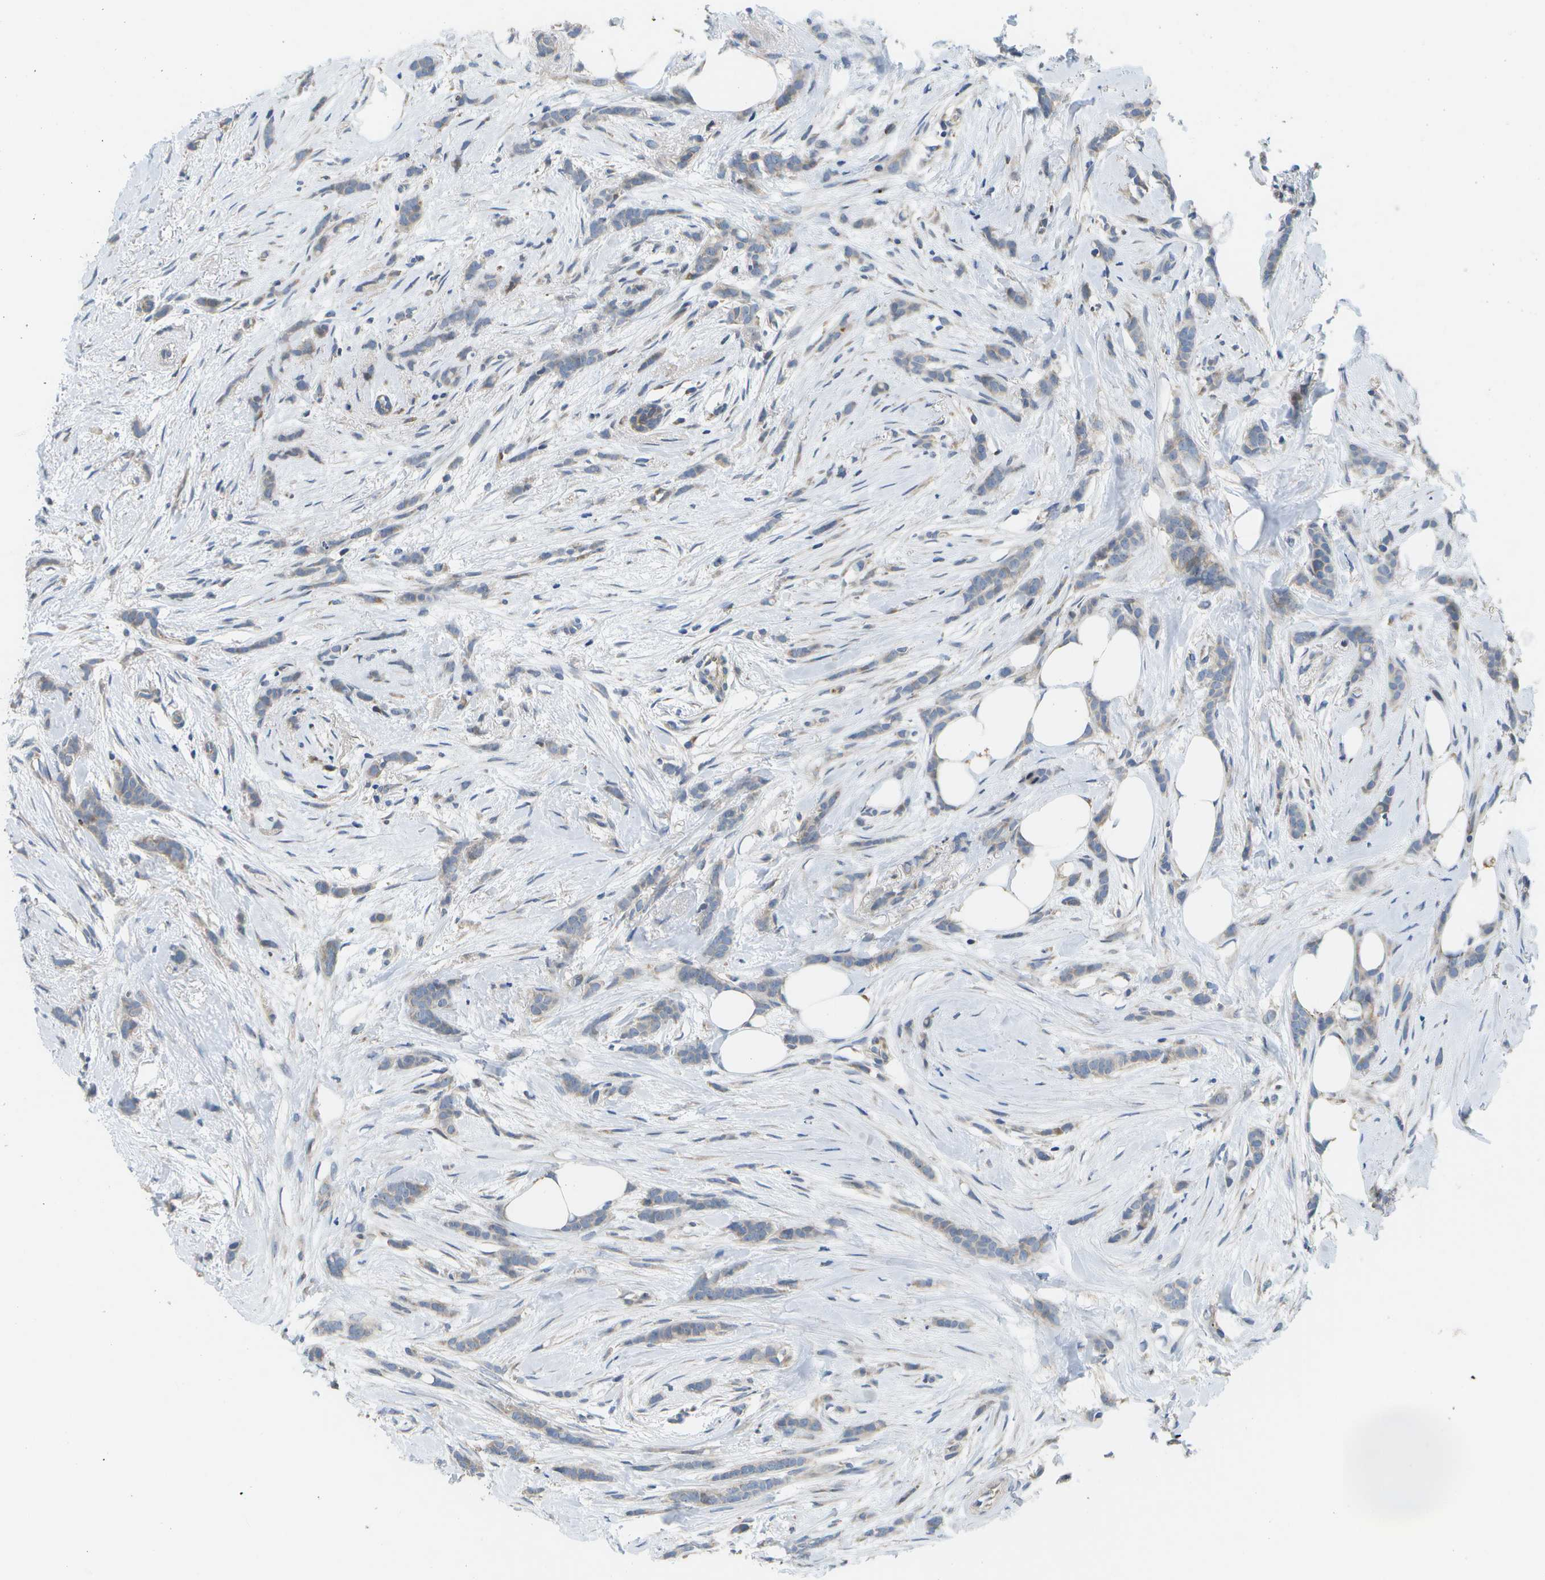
{"staining": {"intensity": "weak", "quantity": ">75%", "location": "cytoplasmic/membranous"}, "tissue": "breast cancer", "cell_type": "Tumor cells", "image_type": "cancer", "snomed": [{"axis": "morphology", "description": "Lobular carcinoma, in situ"}, {"axis": "morphology", "description": "Lobular carcinoma"}, {"axis": "topography", "description": "Breast"}], "caption": "Breast lobular carcinoma tissue demonstrates weak cytoplasmic/membranous staining in about >75% of tumor cells Ihc stains the protein in brown and the nuclei are stained blue.", "gene": "HADHA", "patient": {"sex": "female", "age": 41}}